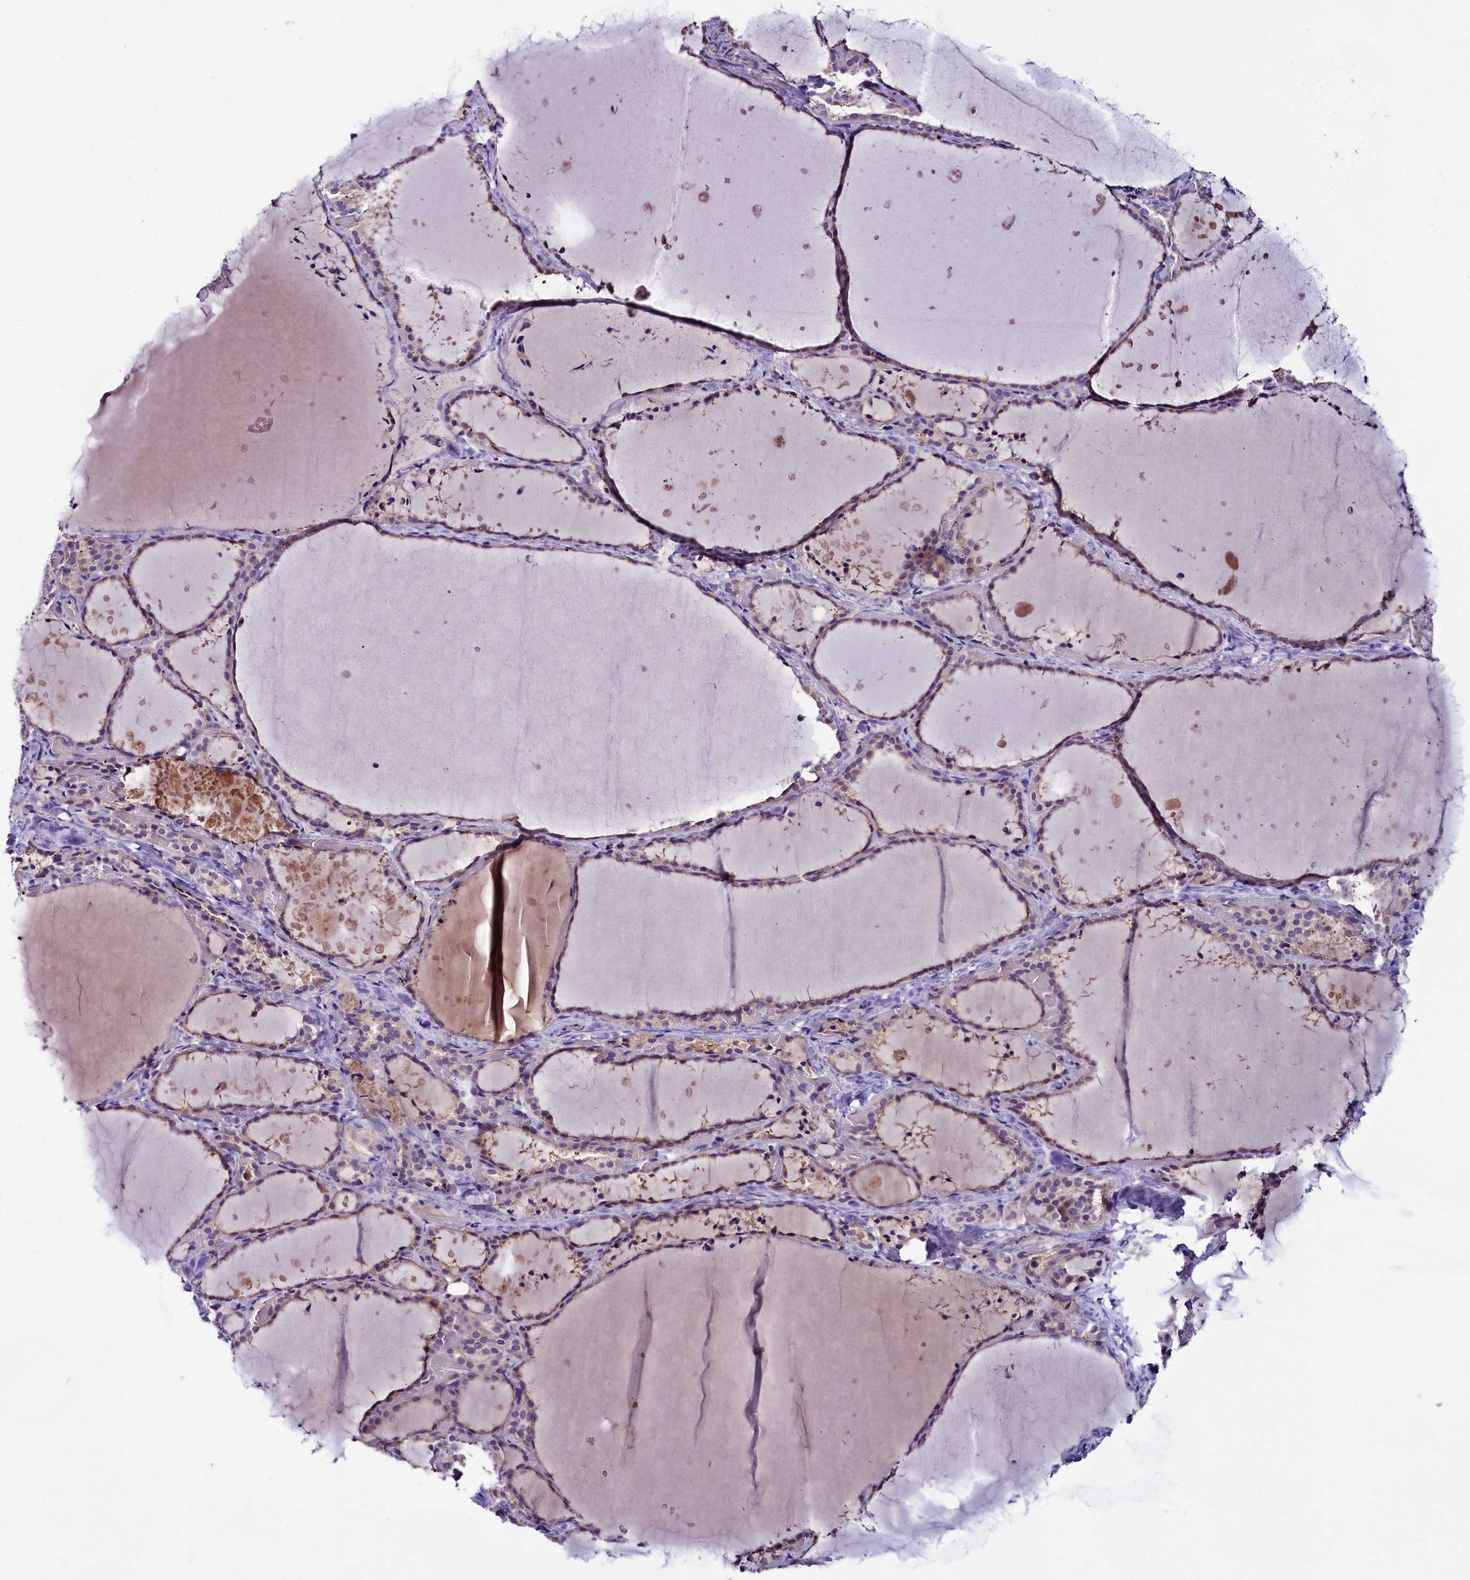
{"staining": {"intensity": "weak", "quantity": "25%-75%", "location": "cytoplasmic/membranous"}, "tissue": "thyroid gland", "cell_type": "Glandular cells", "image_type": "normal", "snomed": [{"axis": "morphology", "description": "Normal tissue, NOS"}, {"axis": "topography", "description": "Thyroid gland"}], "caption": "A brown stain labels weak cytoplasmic/membranous staining of a protein in glandular cells of unremarkable human thyroid gland. (DAB = brown stain, brightfield microscopy at high magnification).", "gene": "C9orf40", "patient": {"sex": "female", "age": 44}}